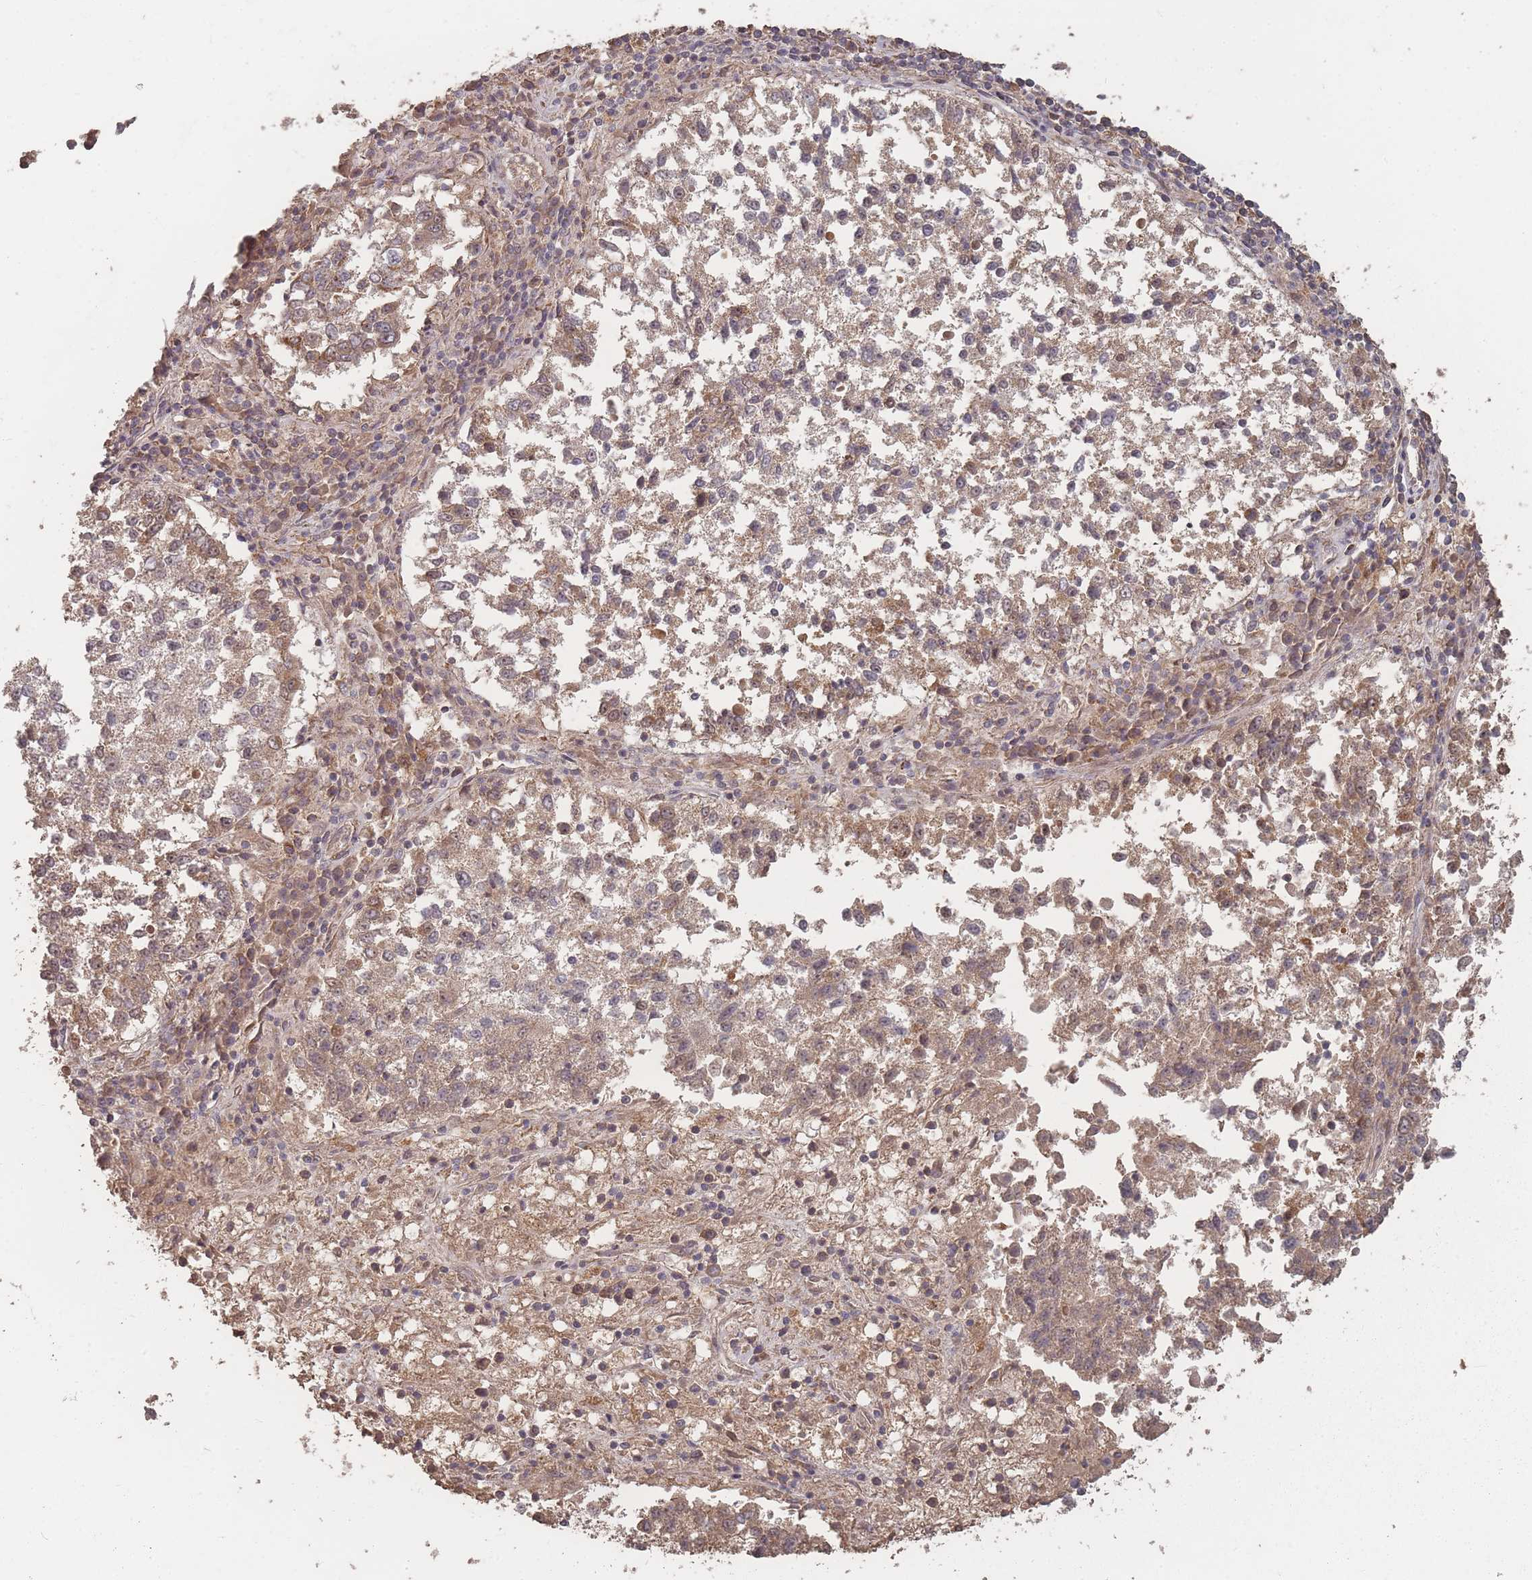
{"staining": {"intensity": "moderate", "quantity": ">75%", "location": "cytoplasmic/membranous"}, "tissue": "lung cancer", "cell_type": "Tumor cells", "image_type": "cancer", "snomed": [{"axis": "morphology", "description": "Squamous cell carcinoma, NOS"}, {"axis": "topography", "description": "Lung"}], "caption": "Protein positivity by IHC displays moderate cytoplasmic/membranous positivity in approximately >75% of tumor cells in lung cancer. The staining was performed using DAB (3,3'-diaminobenzidine), with brown indicating positive protein expression. Nuclei are stained blue with hematoxylin.", "gene": "LYRM7", "patient": {"sex": "male", "age": 73}}